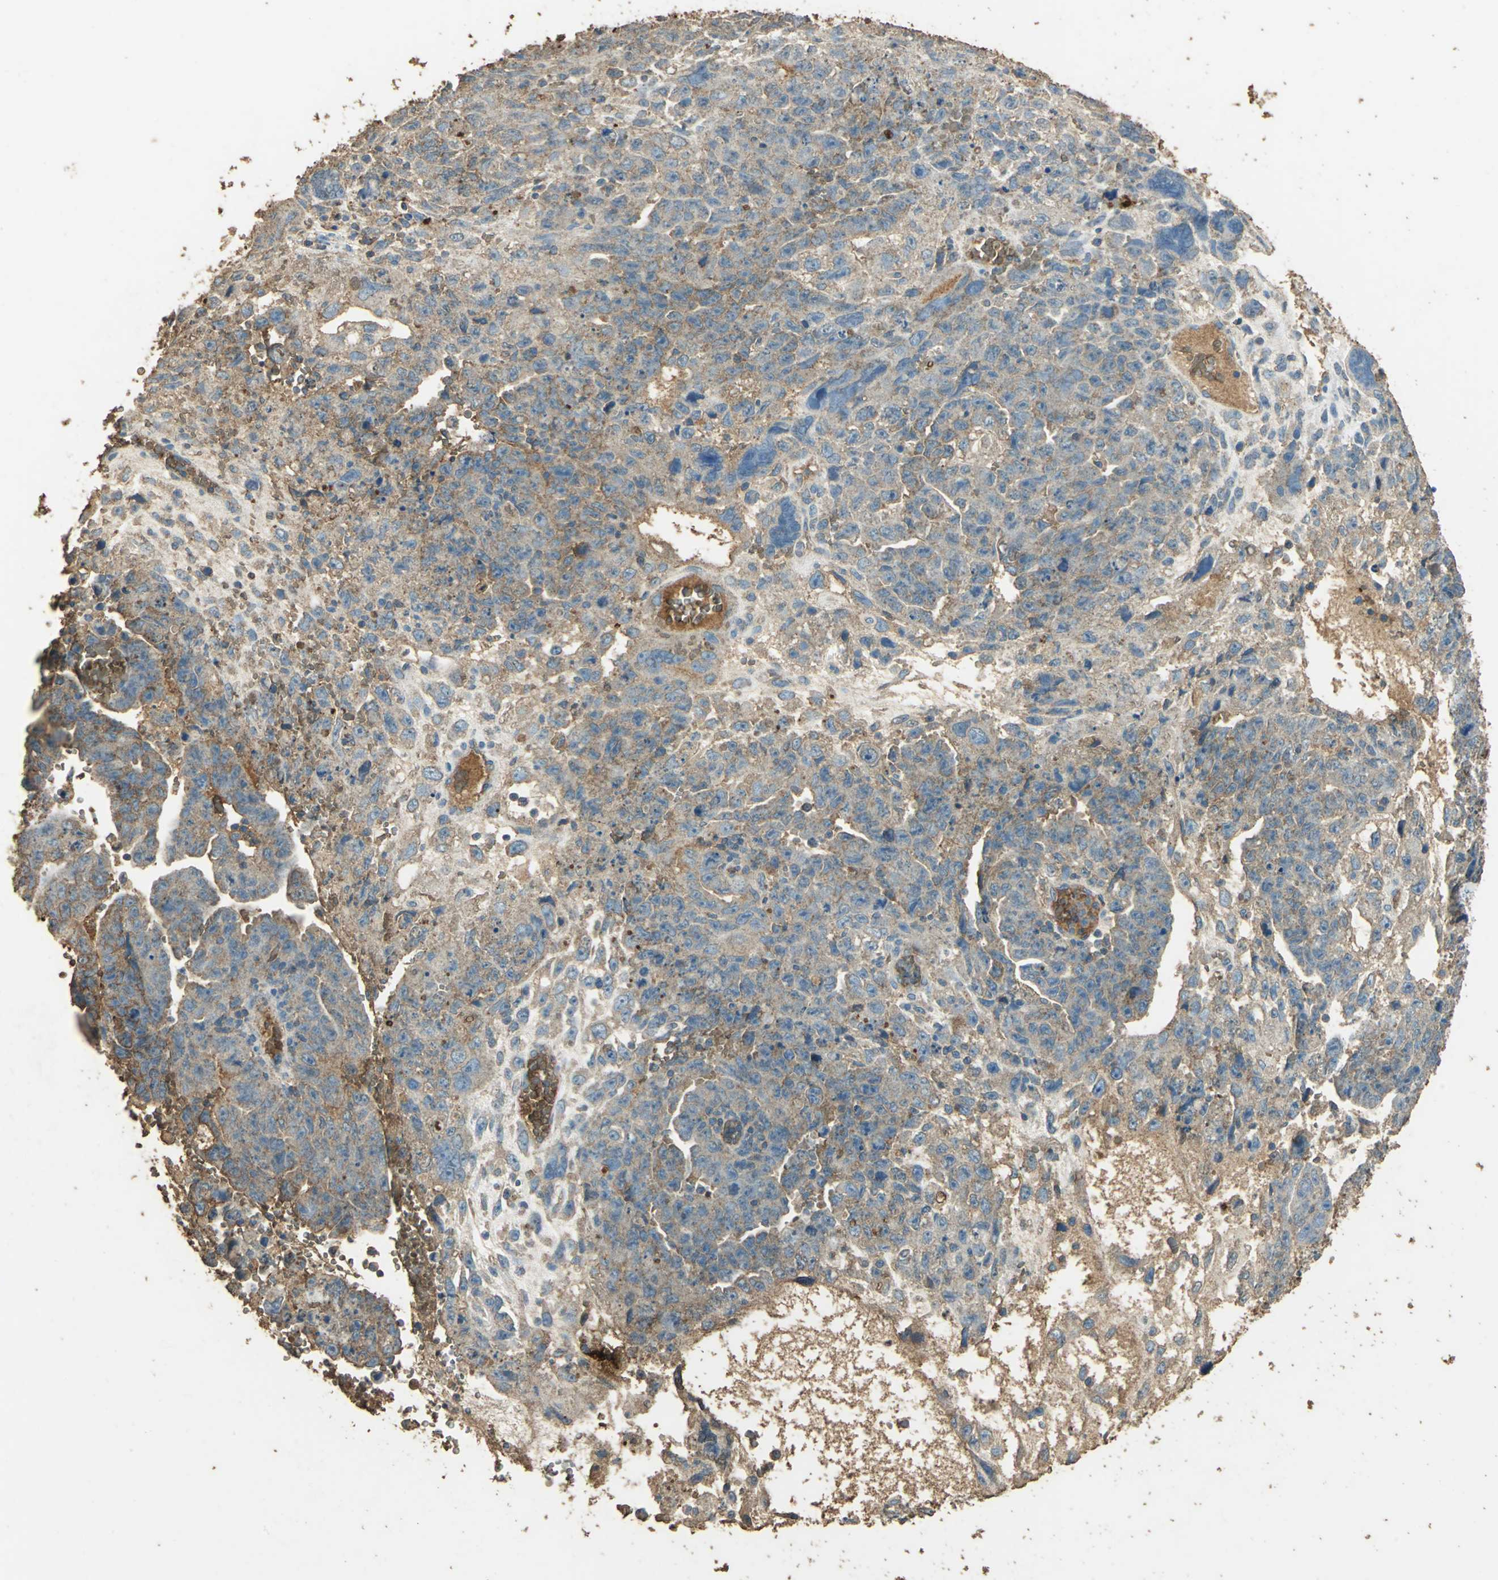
{"staining": {"intensity": "moderate", "quantity": "25%-75%", "location": "cytoplasmic/membranous"}, "tissue": "testis cancer", "cell_type": "Tumor cells", "image_type": "cancer", "snomed": [{"axis": "morphology", "description": "Carcinoma, Embryonal, NOS"}, {"axis": "topography", "description": "Testis"}], "caption": "This is a photomicrograph of immunohistochemistry (IHC) staining of testis cancer (embryonal carcinoma), which shows moderate expression in the cytoplasmic/membranous of tumor cells.", "gene": "TRAPPC2", "patient": {"sex": "male", "age": 28}}